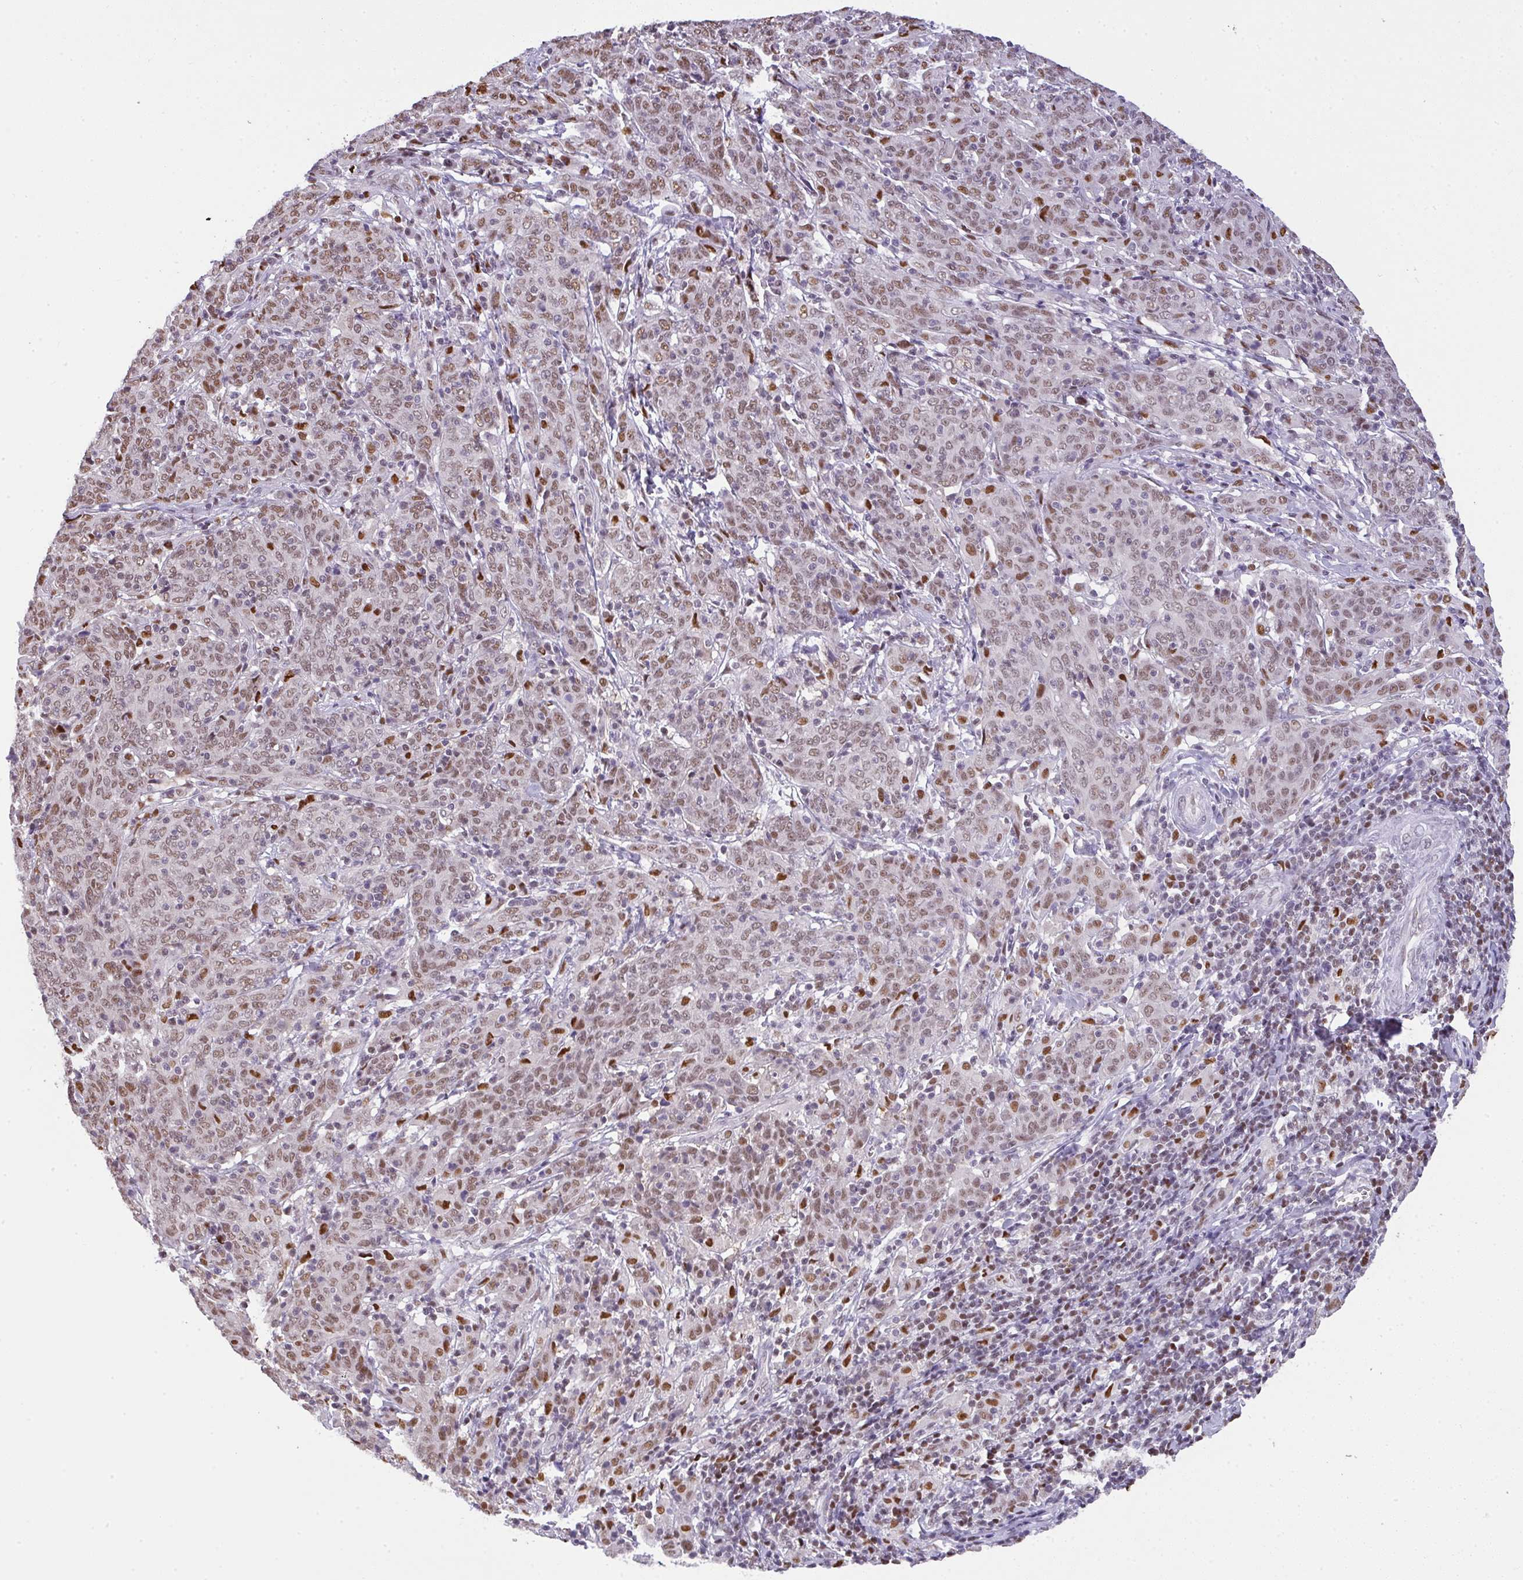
{"staining": {"intensity": "moderate", "quantity": ">75%", "location": "nuclear"}, "tissue": "cervical cancer", "cell_type": "Tumor cells", "image_type": "cancer", "snomed": [{"axis": "morphology", "description": "Squamous cell carcinoma, NOS"}, {"axis": "topography", "description": "Cervix"}], "caption": "Cervical cancer tissue displays moderate nuclear positivity in about >75% of tumor cells Immunohistochemistry stains the protein in brown and the nuclei are stained blue.", "gene": "BBX", "patient": {"sex": "female", "age": 67}}